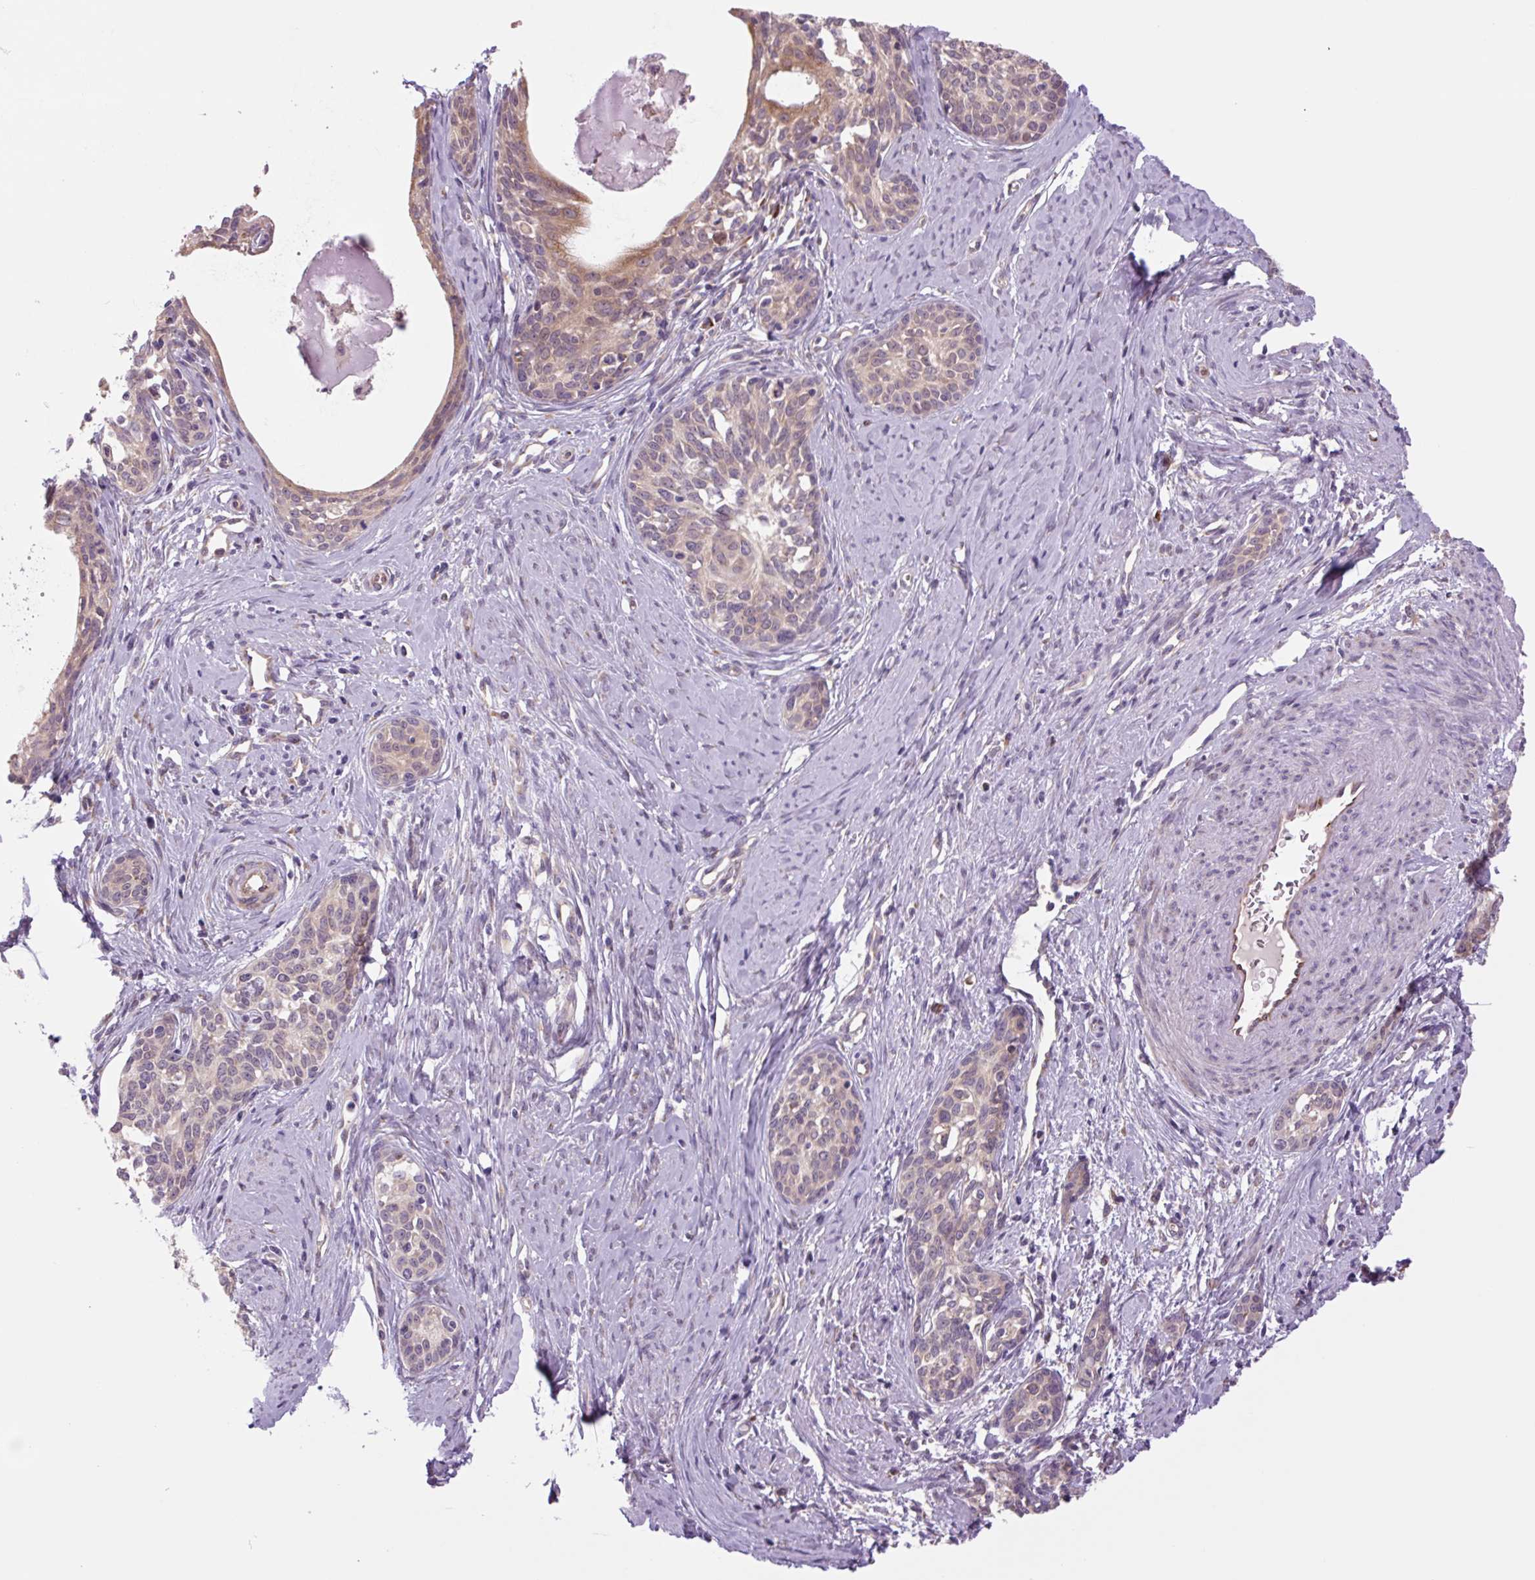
{"staining": {"intensity": "strong", "quantity": ">75%", "location": "cytoplasmic/membranous"}, "tissue": "cervical cancer", "cell_type": "Tumor cells", "image_type": "cancer", "snomed": [{"axis": "morphology", "description": "Squamous cell carcinoma, NOS"}, {"axis": "morphology", "description": "Adenocarcinoma, NOS"}, {"axis": "topography", "description": "Cervix"}], "caption": "High-power microscopy captured an IHC photomicrograph of cervical cancer, revealing strong cytoplasmic/membranous expression in approximately >75% of tumor cells. Using DAB (brown) and hematoxylin (blue) stains, captured at high magnification using brightfield microscopy.", "gene": "PLA2G4A", "patient": {"sex": "female", "age": 52}}